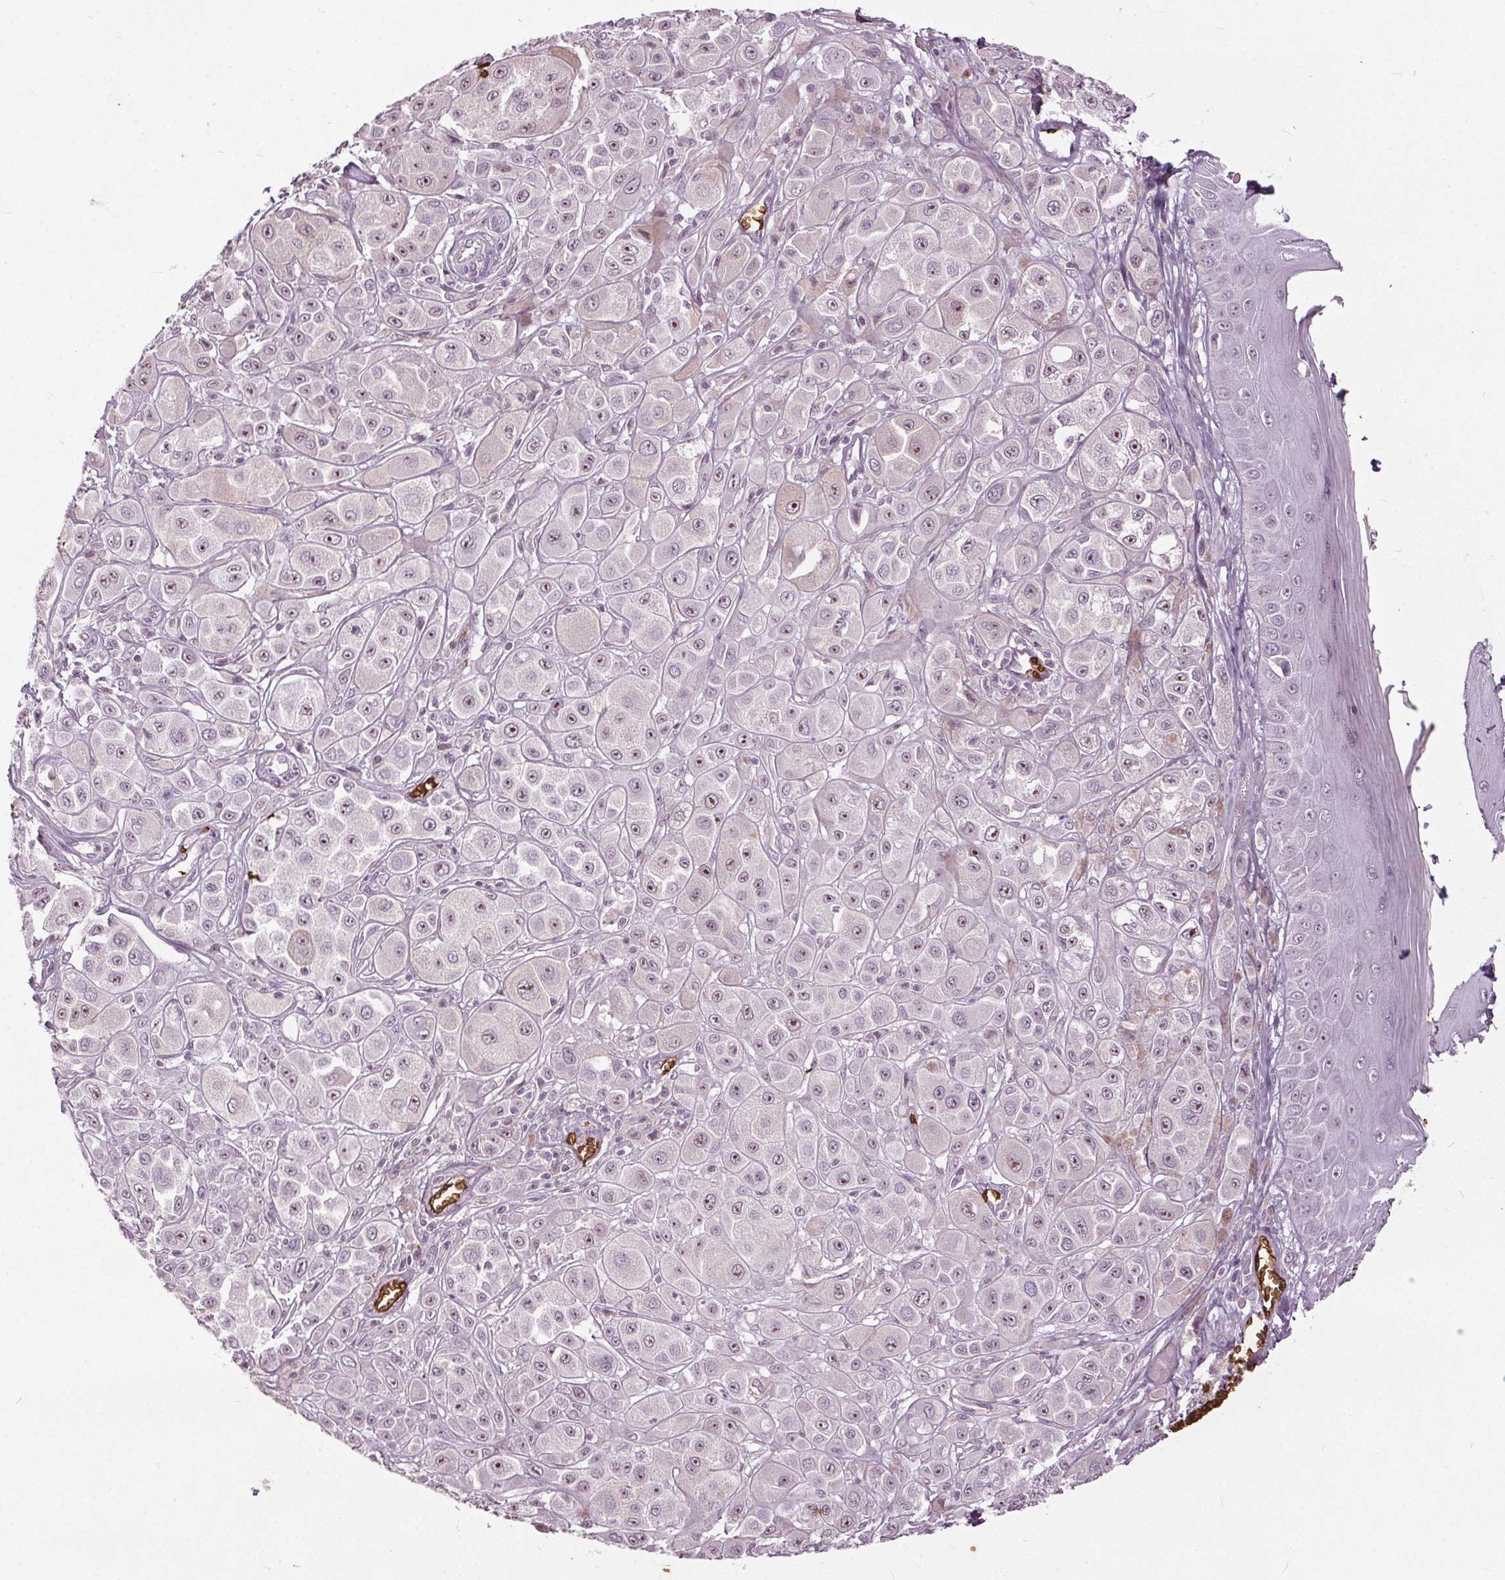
{"staining": {"intensity": "moderate", "quantity": "<25%", "location": "nuclear"}, "tissue": "melanoma", "cell_type": "Tumor cells", "image_type": "cancer", "snomed": [{"axis": "morphology", "description": "Malignant melanoma, NOS"}, {"axis": "topography", "description": "Skin"}], "caption": "A high-resolution micrograph shows immunohistochemistry staining of malignant melanoma, which shows moderate nuclear staining in about <25% of tumor cells. The protein is shown in brown color, while the nuclei are stained blue.", "gene": "SLC4A1", "patient": {"sex": "male", "age": 67}}